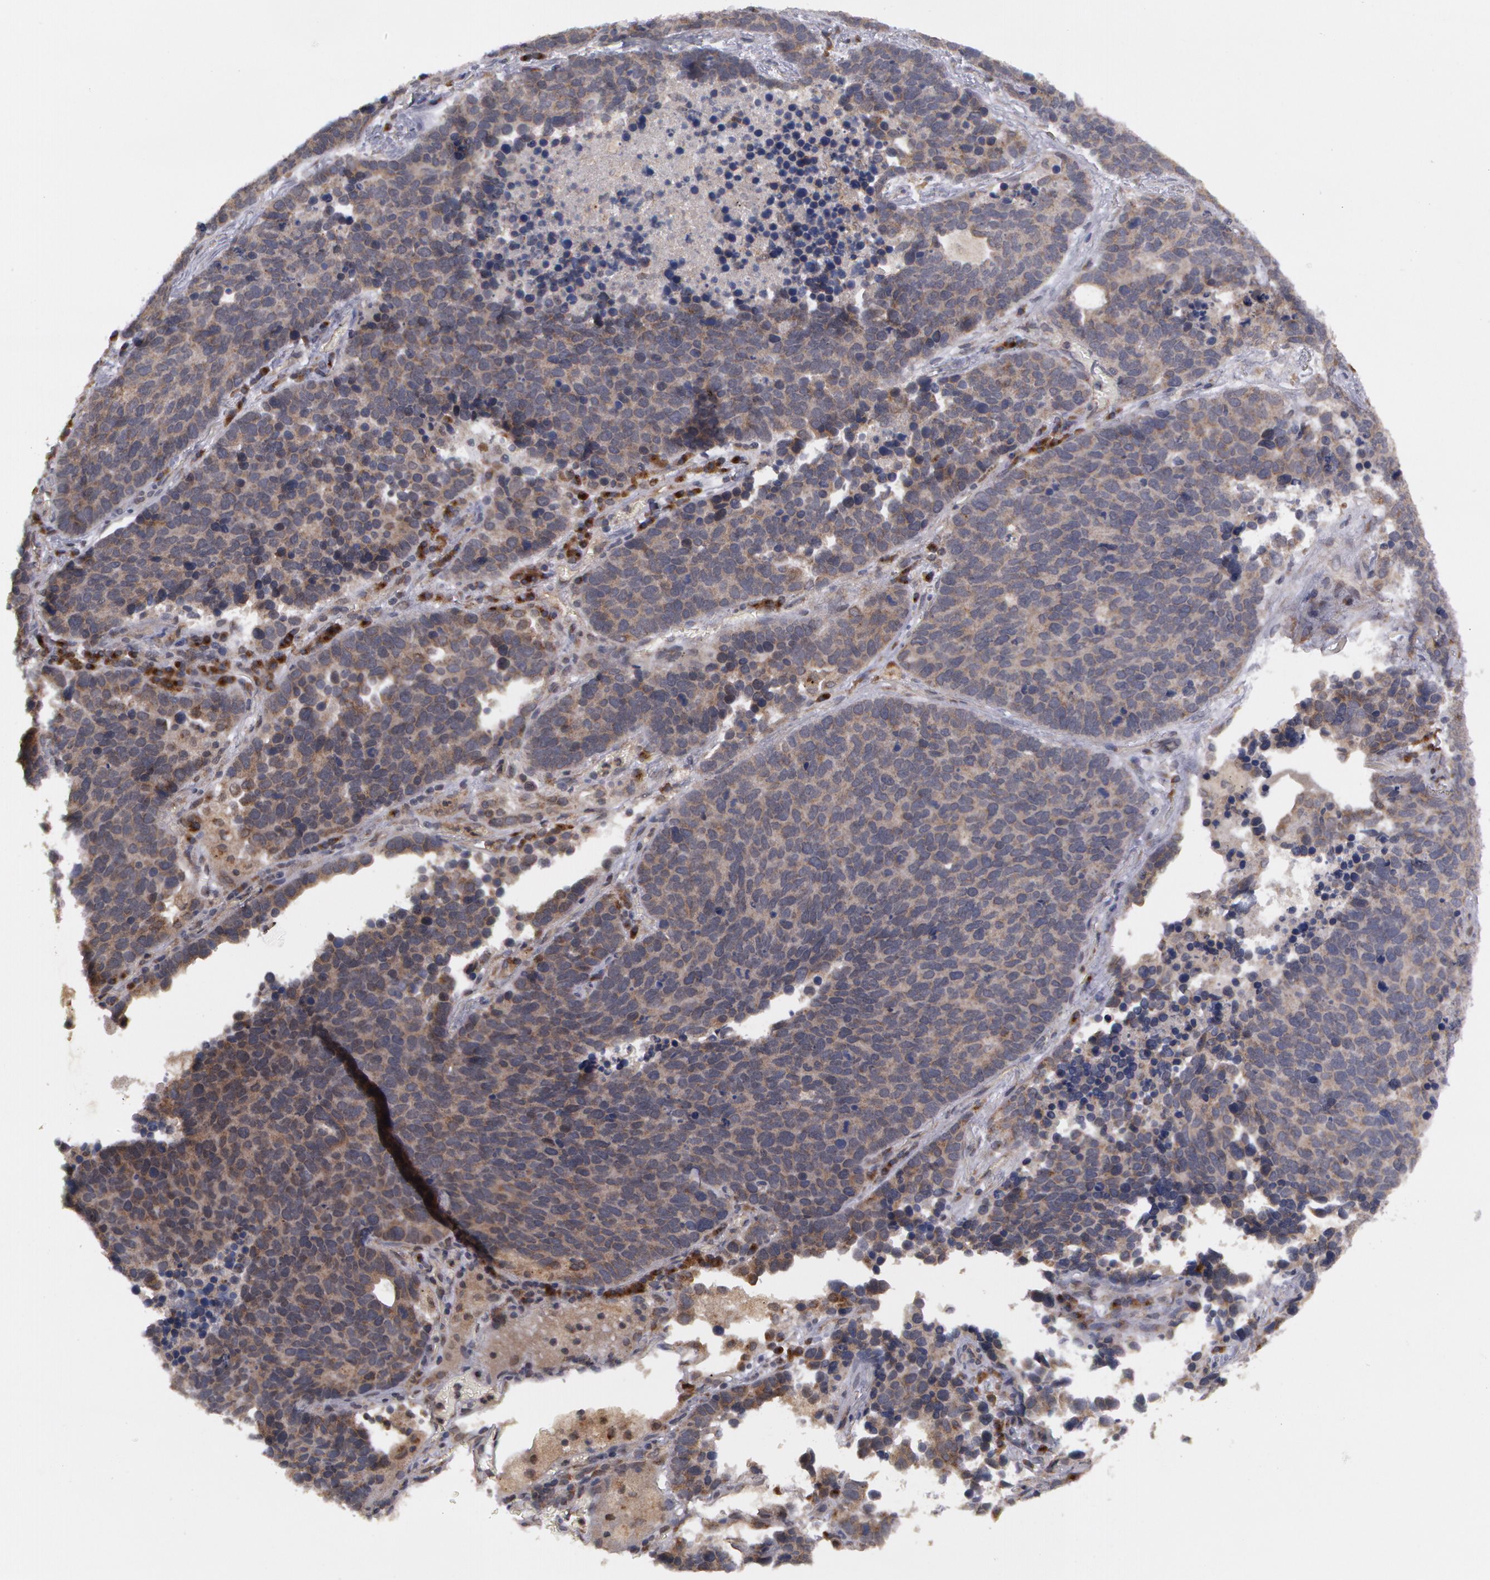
{"staining": {"intensity": "negative", "quantity": "none", "location": "none"}, "tissue": "lung cancer", "cell_type": "Tumor cells", "image_type": "cancer", "snomed": [{"axis": "morphology", "description": "Neoplasm, malignant, NOS"}, {"axis": "topography", "description": "Lung"}], "caption": "Human malignant neoplasm (lung) stained for a protein using immunohistochemistry (IHC) displays no staining in tumor cells.", "gene": "STX5", "patient": {"sex": "female", "age": 75}}